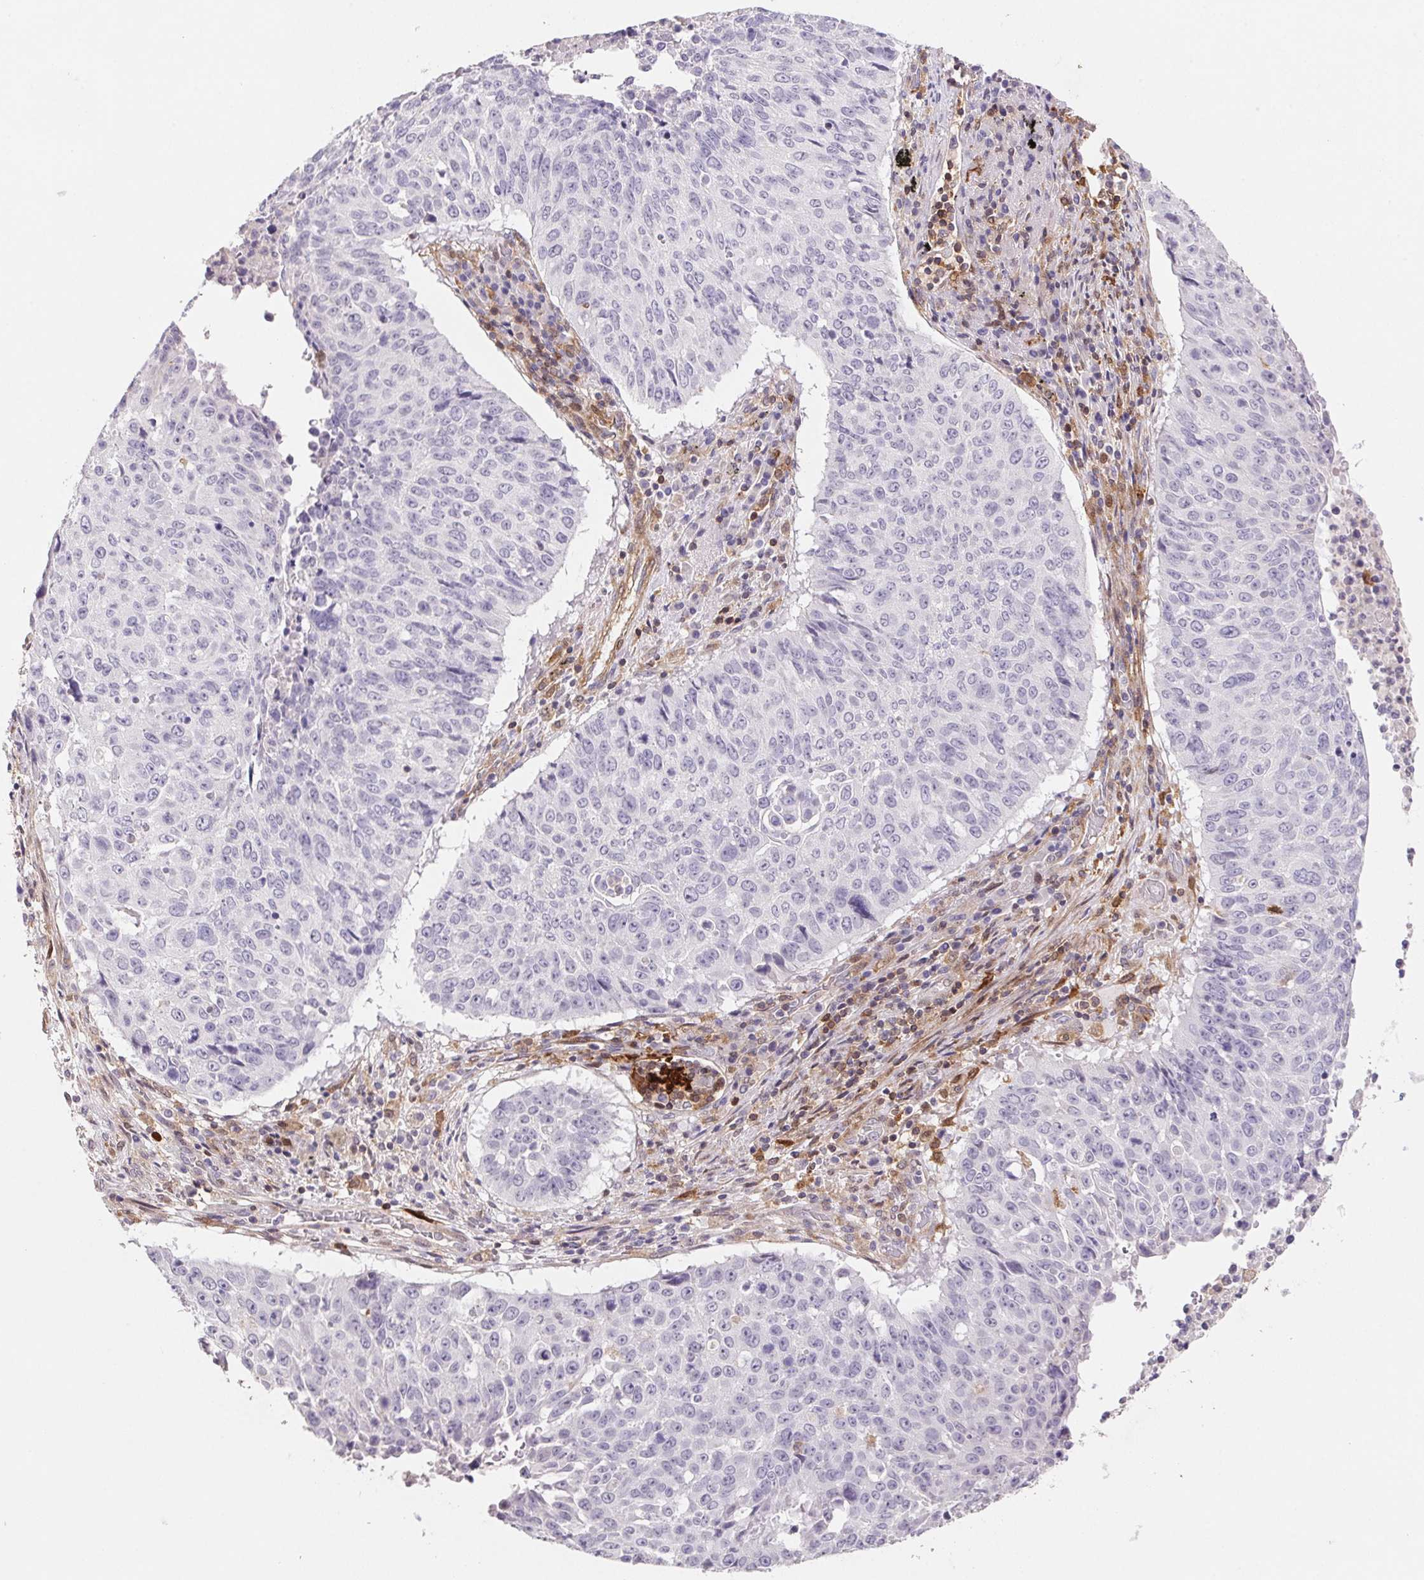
{"staining": {"intensity": "negative", "quantity": "none", "location": "none"}, "tissue": "lung cancer", "cell_type": "Tumor cells", "image_type": "cancer", "snomed": [{"axis": "morphology", "description": "Normal tissue, NOS"}, {"axis": "morphology", "description": "Squamous cell carcinoma, NOS"}, {"axis": "topography", "description": "Bronchus"}, {"axis": "topography", "description": "Lung"}], "caption": "Human lung cancer stained for a protein using IHC reveals no positivity in tumor cells.", "gene": "GBP1", "patient": {"sex": "male", "age": 64}}